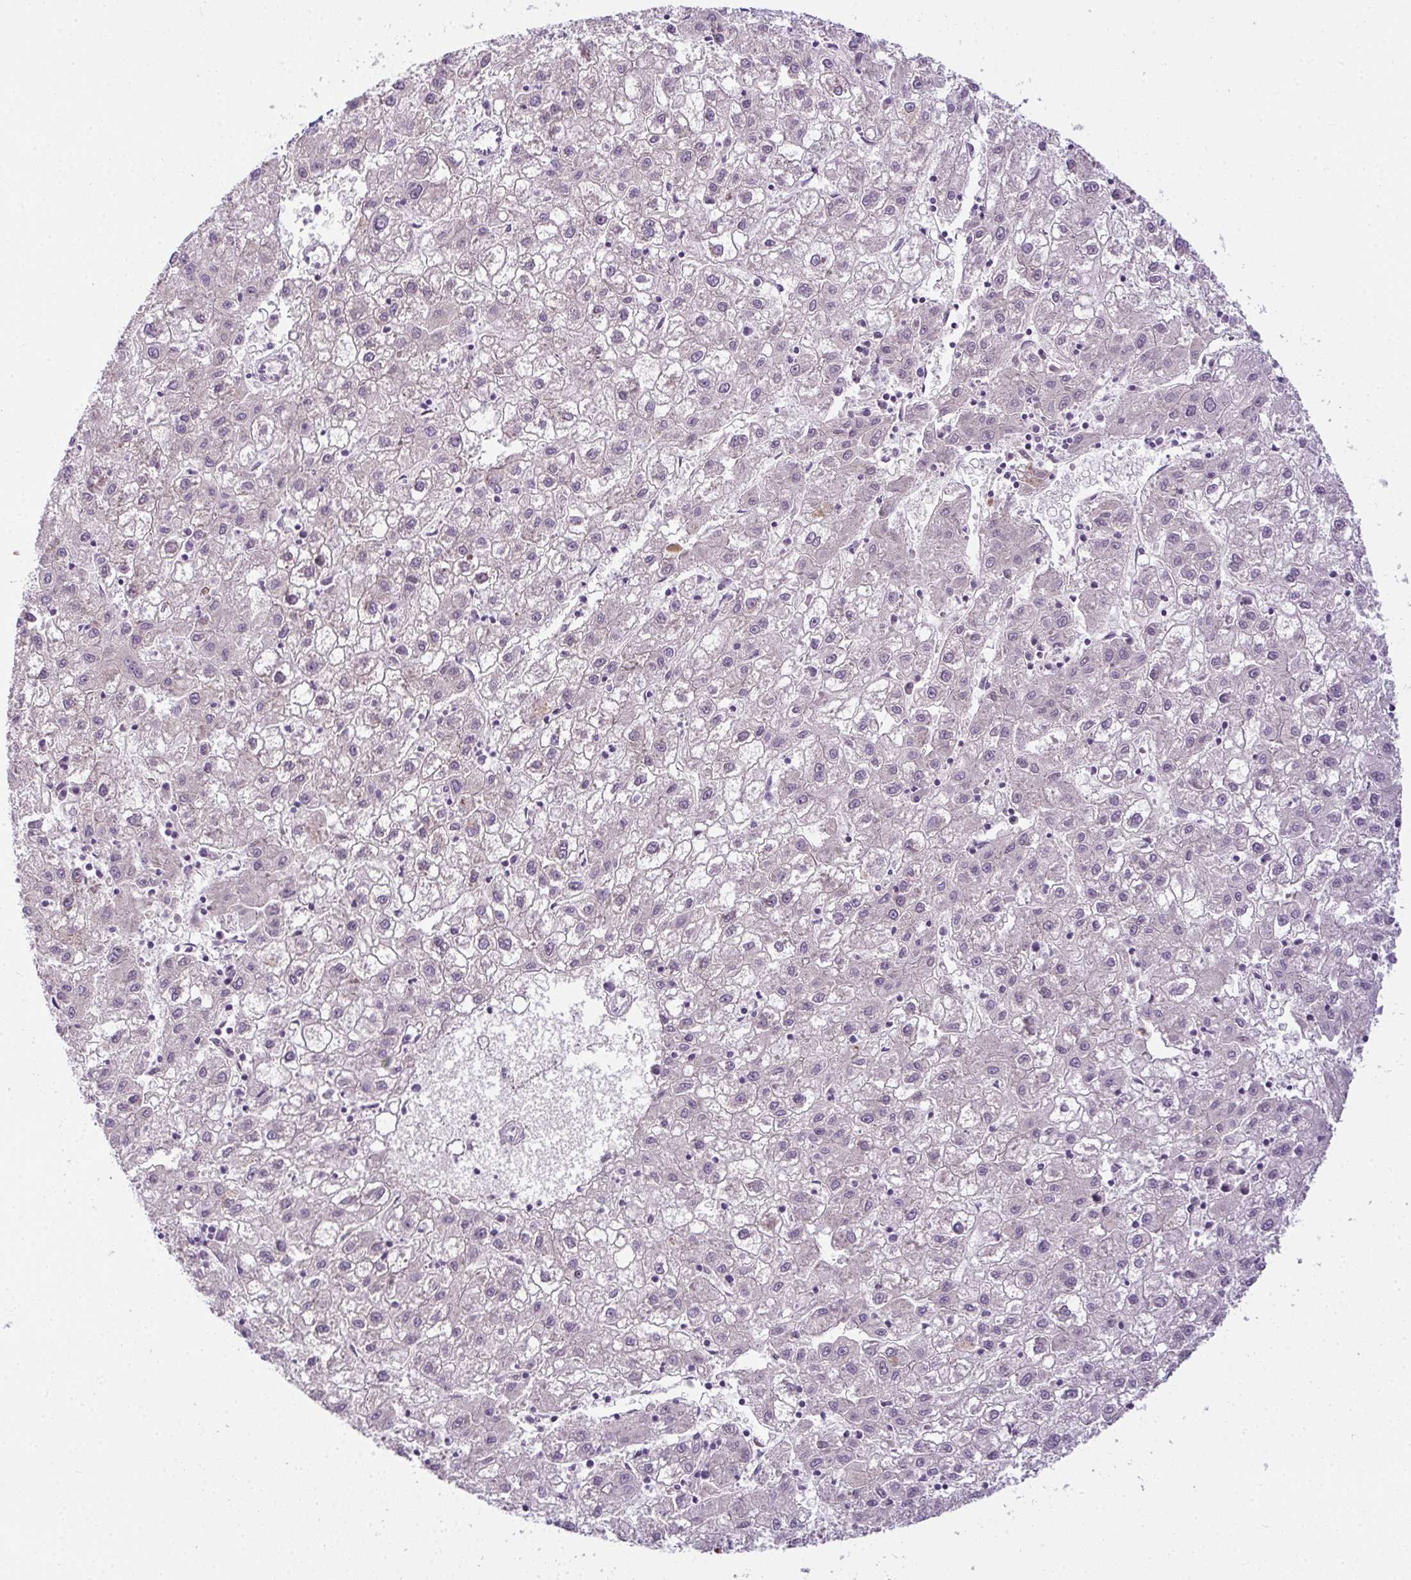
{"staining": {"intensity": "negative", "quantity": "none", "location": "none"}, "tissue": "liver cancer", "cell_type": "Tumor cells", "image_type": "cancer", "snomed": [{"axis": "morphology", "description": "Carcinoma, Hepatocellular, NOS"}, {"axis": "topography", "description": "Liver"}], "caption": "Tumor cells show no significant protein positivity in hepatocellular carcinoma (liver).", "gene": "CMPK1", "patient": {"sex": "male", "age": 72}}